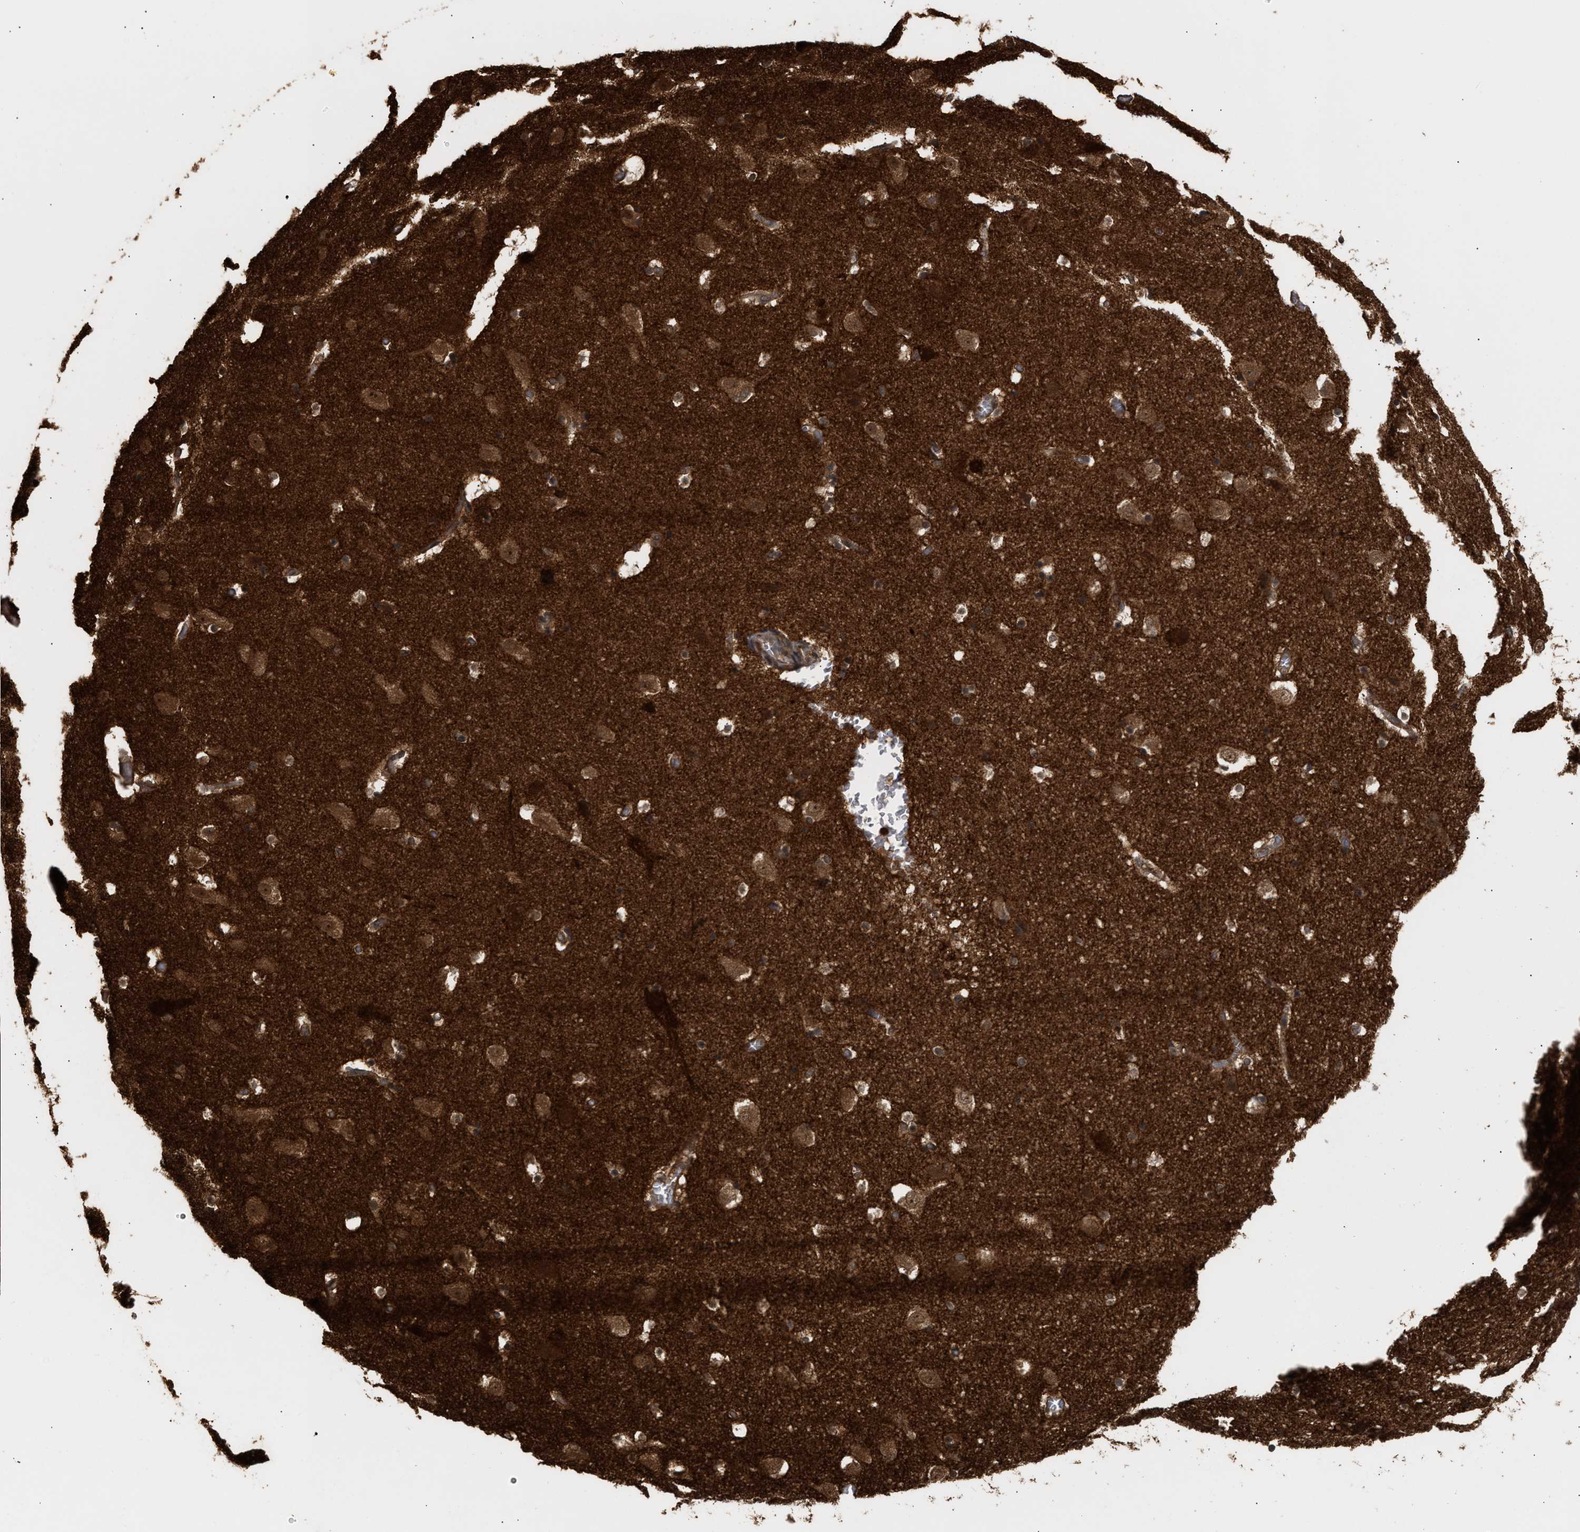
{"staining": {"intensity": "moderate", "quantity": ">75%", "location": "cytoplasmic/membranous"}, "tissue": "hippocampus", "cell_type": "Glial cells", "image_type": "normal", "snomed": [{"axis": "morphology", "description": "Normal tissue, NOS"}, {"axis": "topography", "description": "Hippocampus"}], "caption": "Moderate cytoplasmic/membranous positivity for a protein is identified in approximately >75% of glial cells of benign hippocampus using immunohistochemistry.", "gene": "AMPH", "patient": {"sex": "male", "age": 45}}